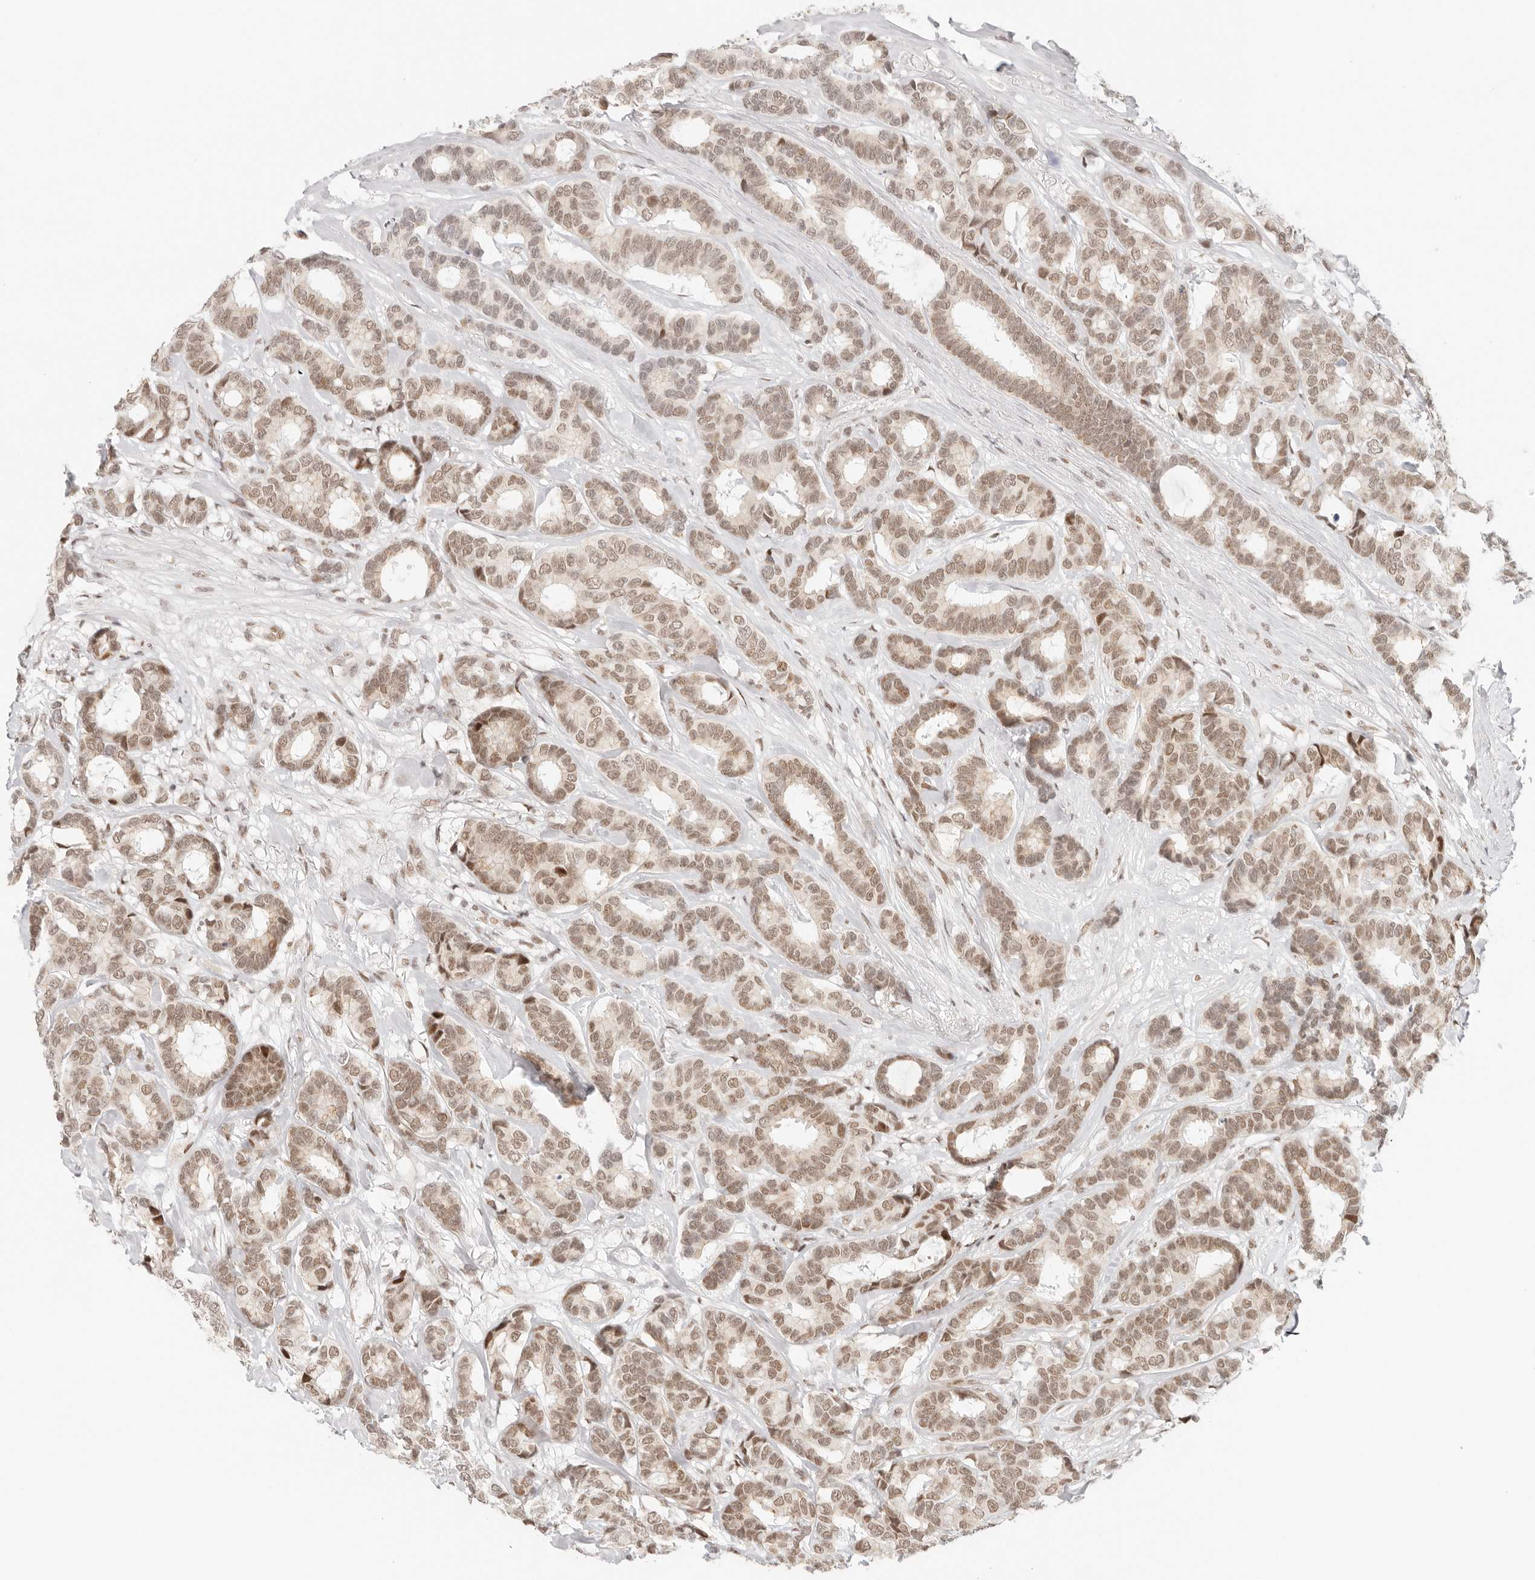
{"staining": {"intensity": "moderate", "quantity": ">75%", "location": "nuclear"}, "tissue": "breast cancer", "cell_type": "Tumor cells", "image_type": "cancer", "snomed": [{"axis": "morphology", "description": "Duct carcinoma"}, {"axis": "topography", "description": "Breast"}], "caption": "Immunohistochemical staining of human breast intraductal carcinoma reveals moderate nuclear protein positivity in approximately >75% of tumor cells.", "gene": "HOXC5", "patient": {"sex": "female", "age": 87}}